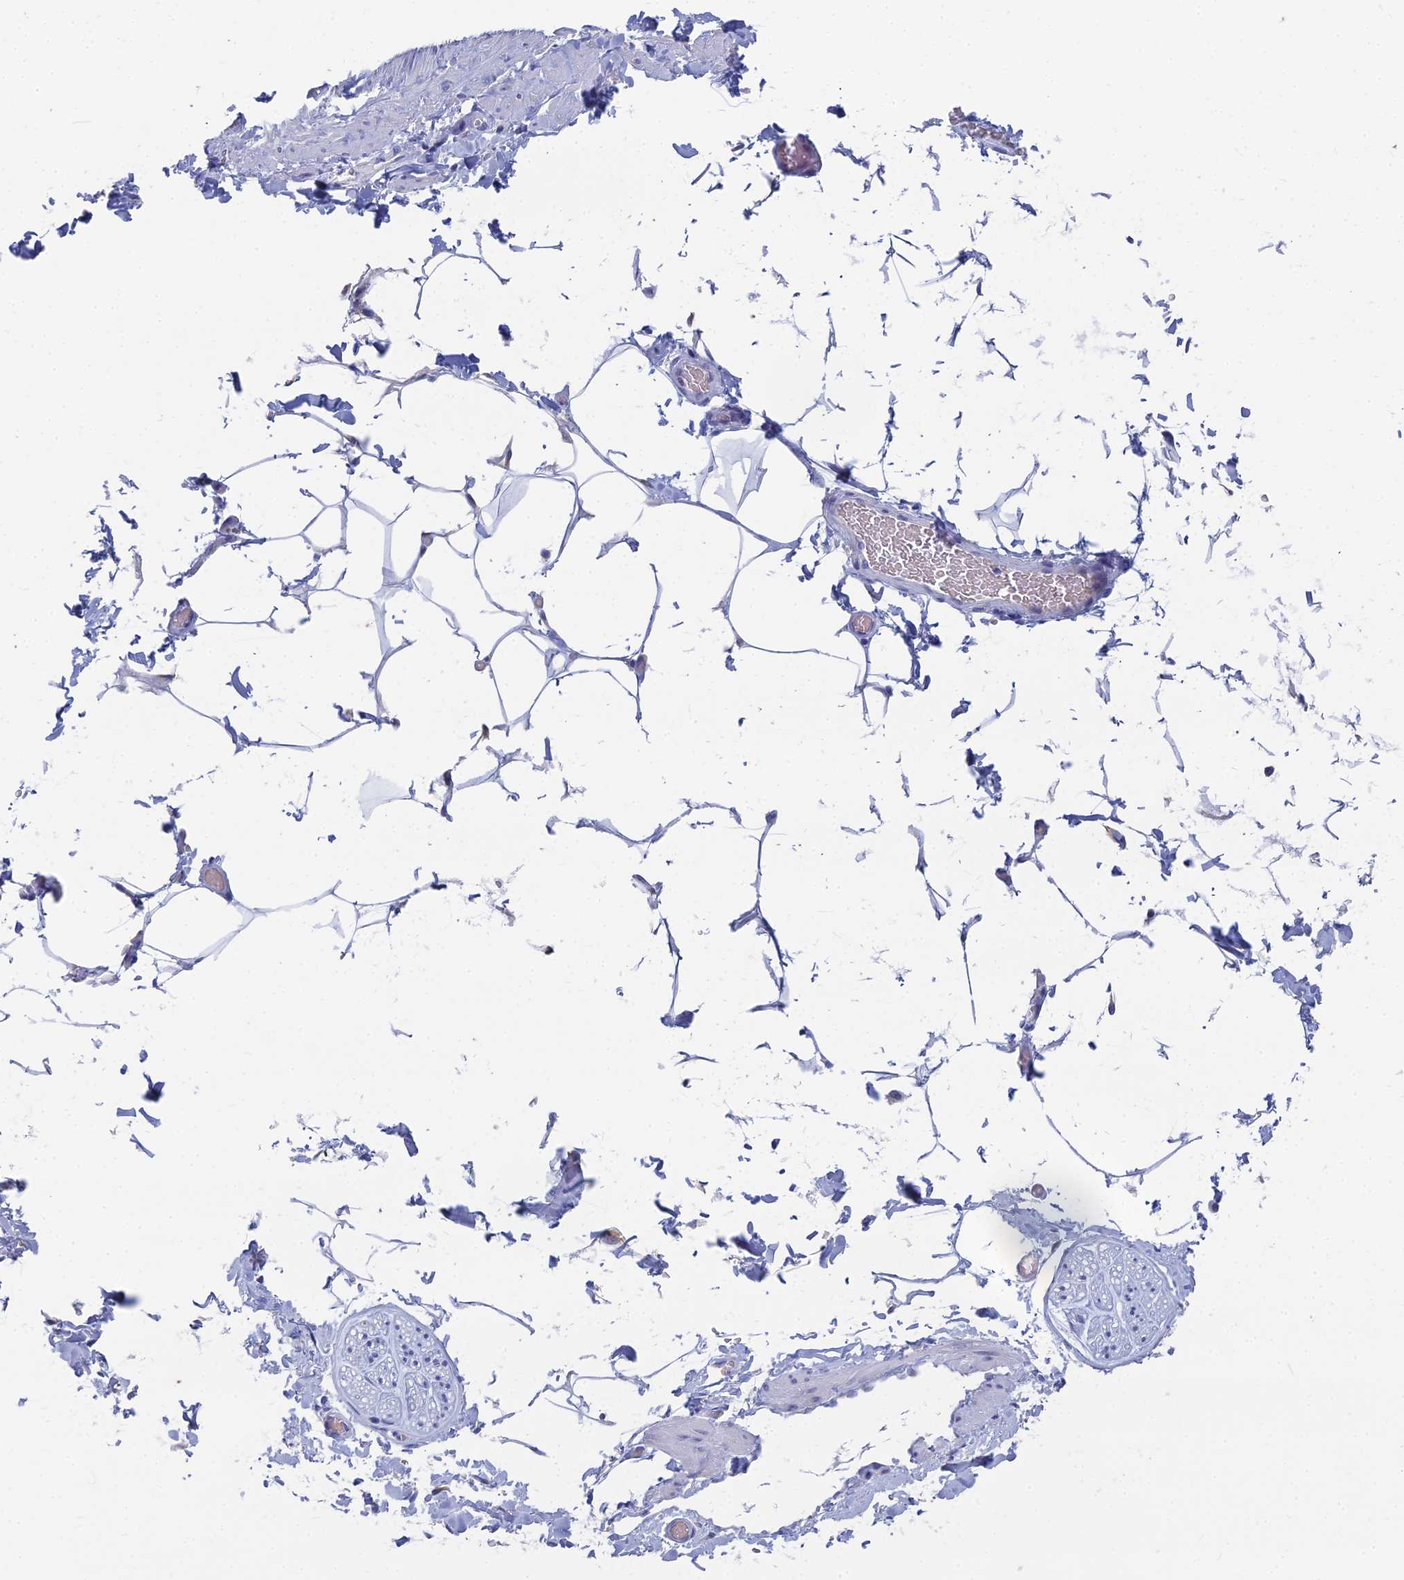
{"staining": {"intensity": "negative", "quantity": "none", "location": "none"}, "tissue": "adipose tissue", "cell_type": "Adipocytes", "image_type": "normal", "snomed": [{"axis": "morphology", "description": "Normal tissue, NOS"}, {"axis": "topography", "description": "Soft tissue"}, {"axis": "topography", "description": "Adipose tissue"}, {"axis": "topography", "description": "Vascular tissue"}, {"axis": "topography", "description": "Peripheral nerve tissue"}], "caption": "Photomicrograph shows no protein expression in adipocytes of unremarkable adipose tissue. (DAB (3,3'-diaminobenzidine) IHC, high magnification).", "gene": "TNNT3", "patient": {"sex": "male", "age": 46}}